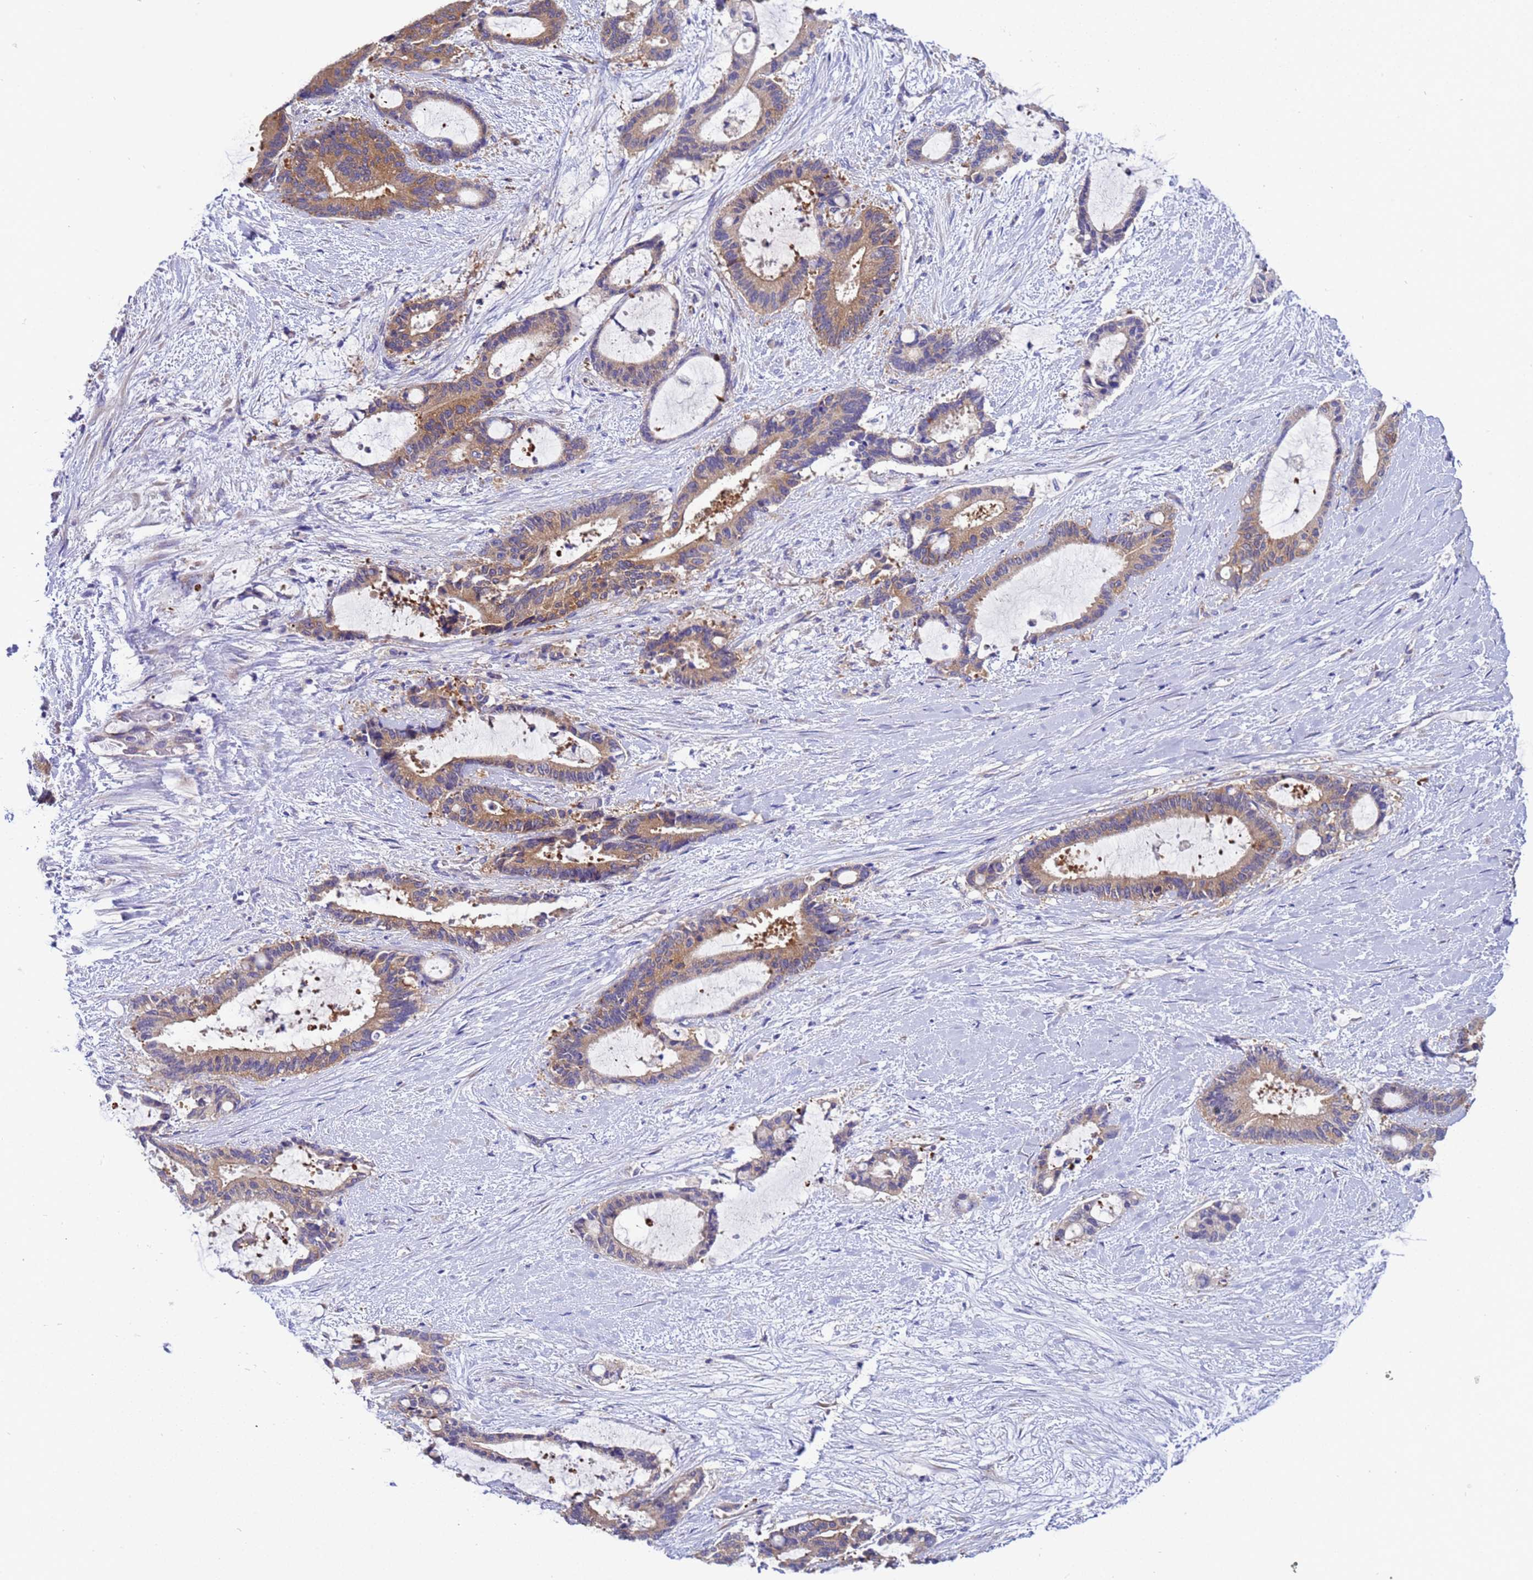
{"staining": {"intensity": "moderate", "quantity": ">75%", "location": "cytoplasmic/membranous"}, "tissue": "liver cancer", "cell_type": "Tumor cells", "image_type": "cancer", "snomed": [{"axis": "morphology", "description": "Normal tissue, NOS"}, {"axis": "morphology", "description": "Cholangiocarcinoma"}, {"axis": "topography", "description": "Liver"}, {"axis": "topography", "description": "Peripheral nerve tissue"}], "caption": "Moderate cytoplasmic/membranous protein positivity is identified in approximately >75% of tumor cells in liver cancer.", "gene": "RC3H2", "patient": {"sex": "female", "age": 73}}